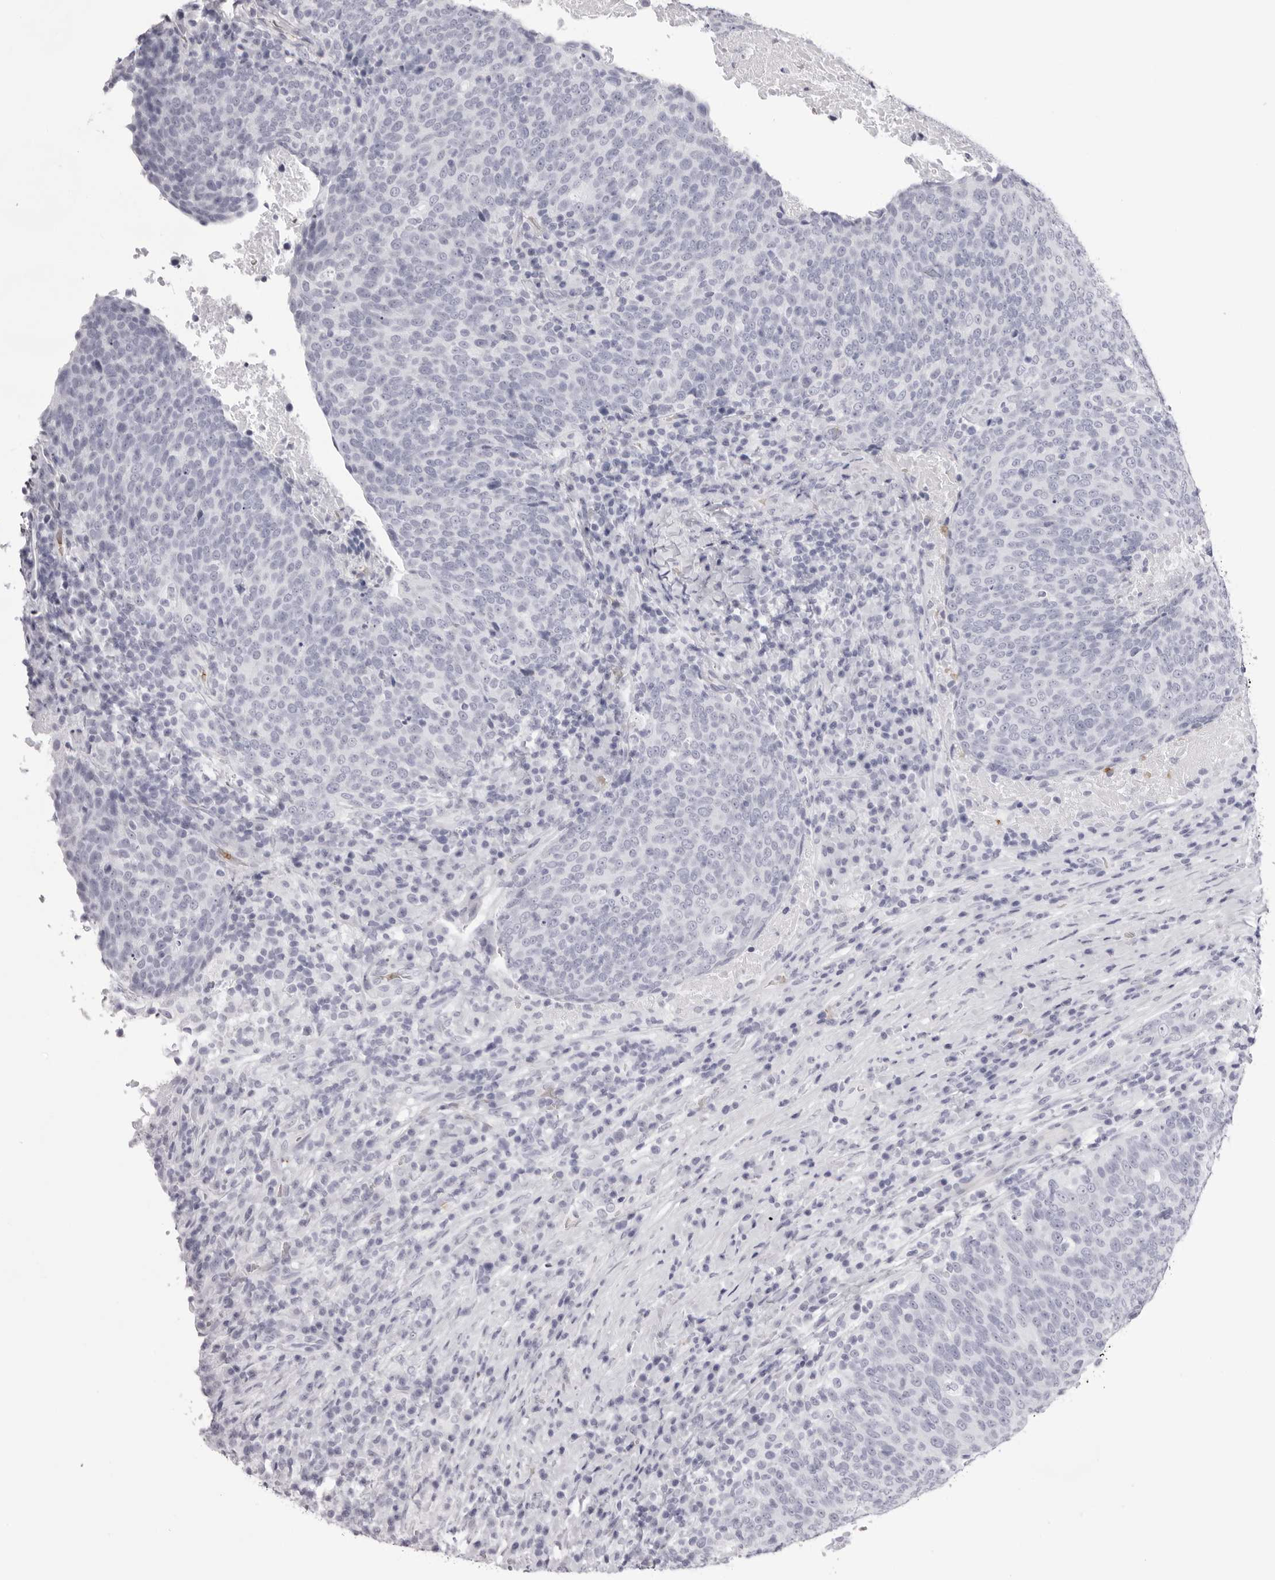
{"staining": {"intensity": "negative", "quantity": "none", "location": "none"}, "tissue": "head and neck cancer", "cell_type": "Tumor cells", "image_type": "cancer", "snomed": [{"axis": "morphology", "description": "Squamous cell carcinoma, NOS"}, {"axis": "morphology", "description": "Squamous cell carcinoma, metastatic, NOS"}, {"axis": "topography", "description": "Lymph node"}, {"axis": "topography", "description": "Head-Neck"}], "caption": "Head and neck cancer stained for a protein using immunohistochemistry (IHC) demonstrates no staining tumor cells.", "gene": "SPTA1", "patient": {"sex": "male", "age": 62}}